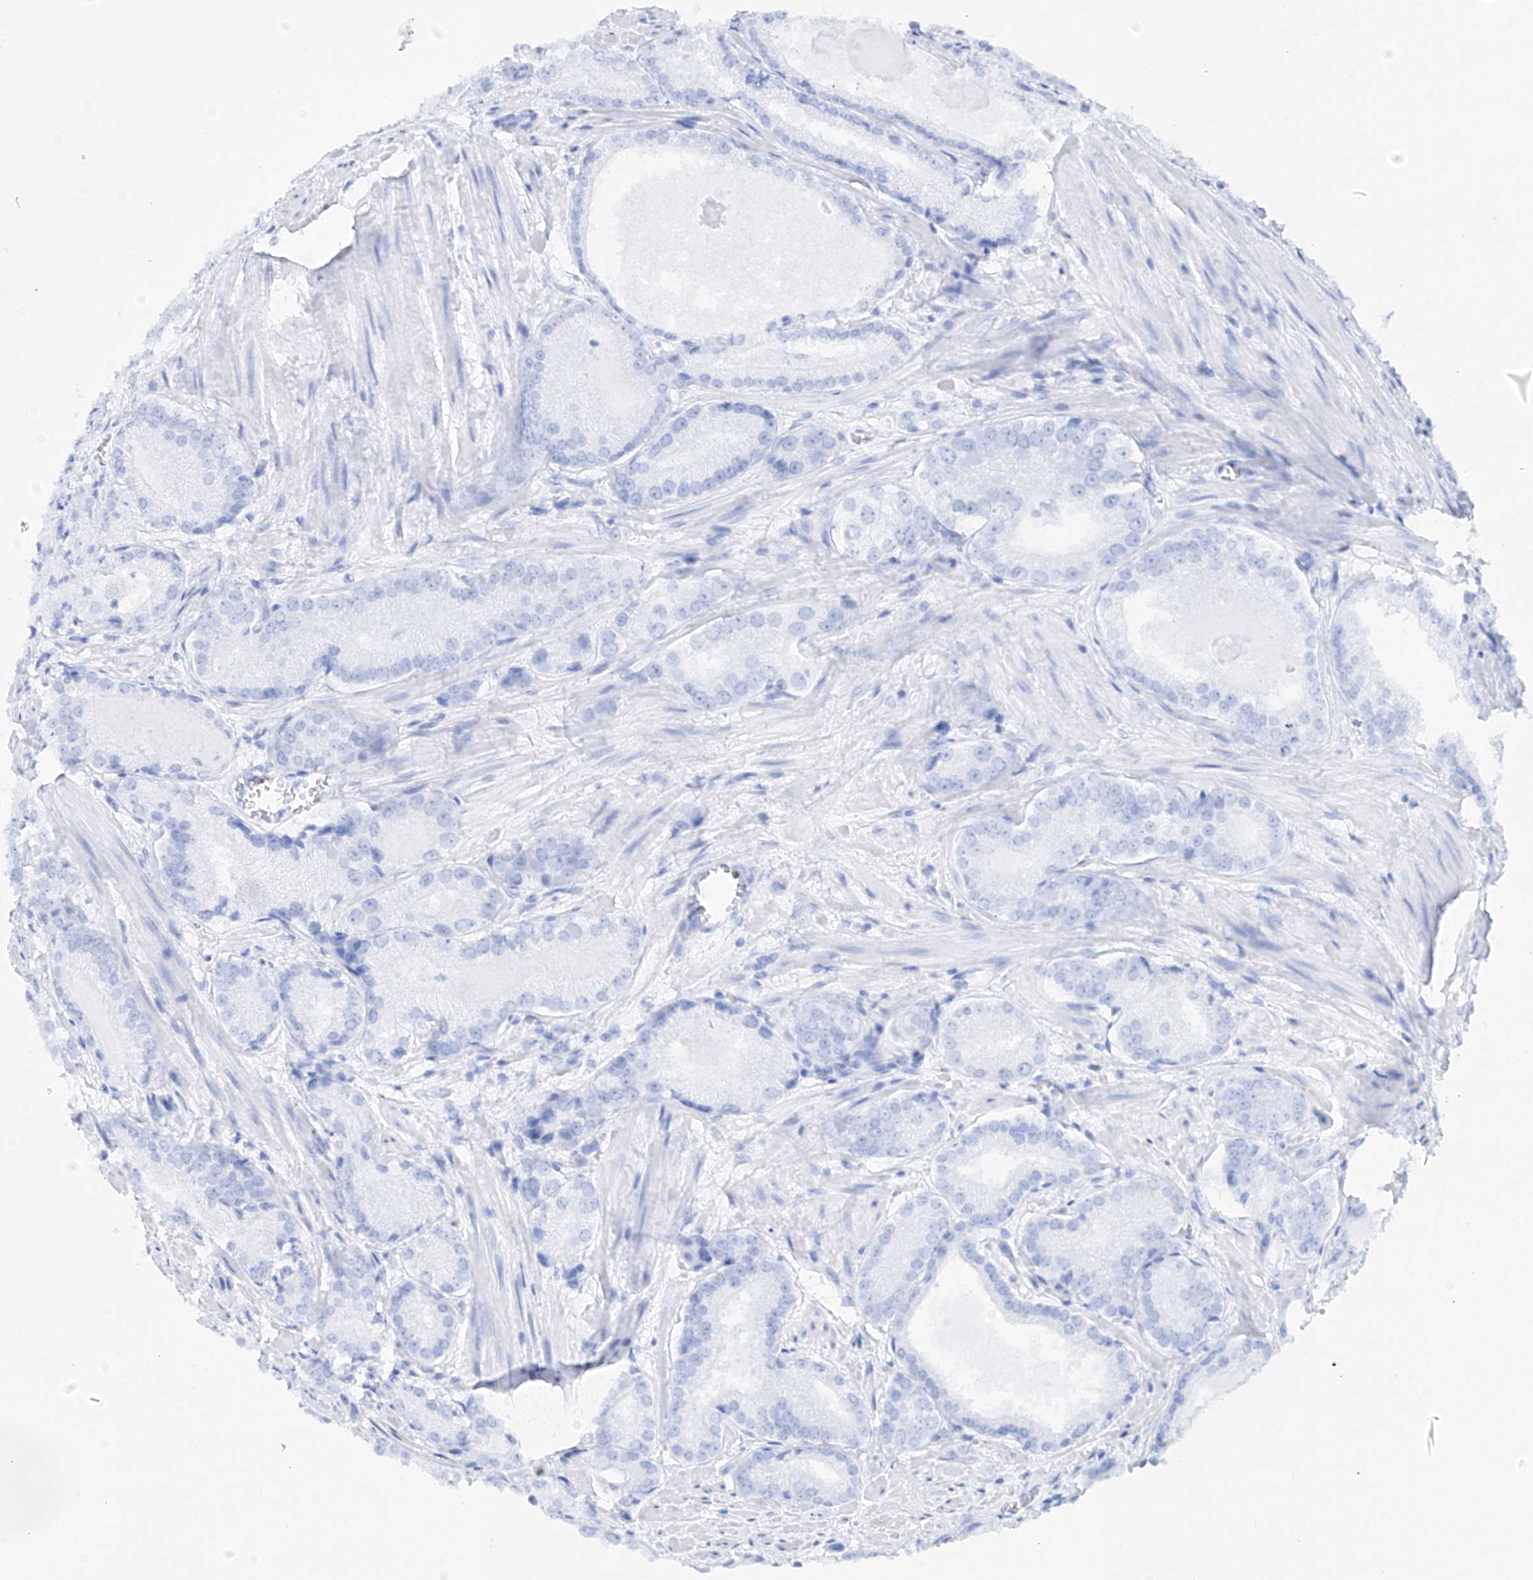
{"staining": {"intensity": "negative", "quantity": "none", "location": "none"}, "tissue": "prostate cancer", "cell_type": "Tumor cells", "image_type": "cancer", "snomed": [{"axis": "morphology", "description": "Adenocarcinoma, Low grade"}, {"axis": "topography", "description": "Prostate"}], "caption": "Tumor cells show no significant protein staining in low-grade adenocarcinoma (prostate).", "gene": "C4A", "patient": {"sex": "male", "age": 54}}